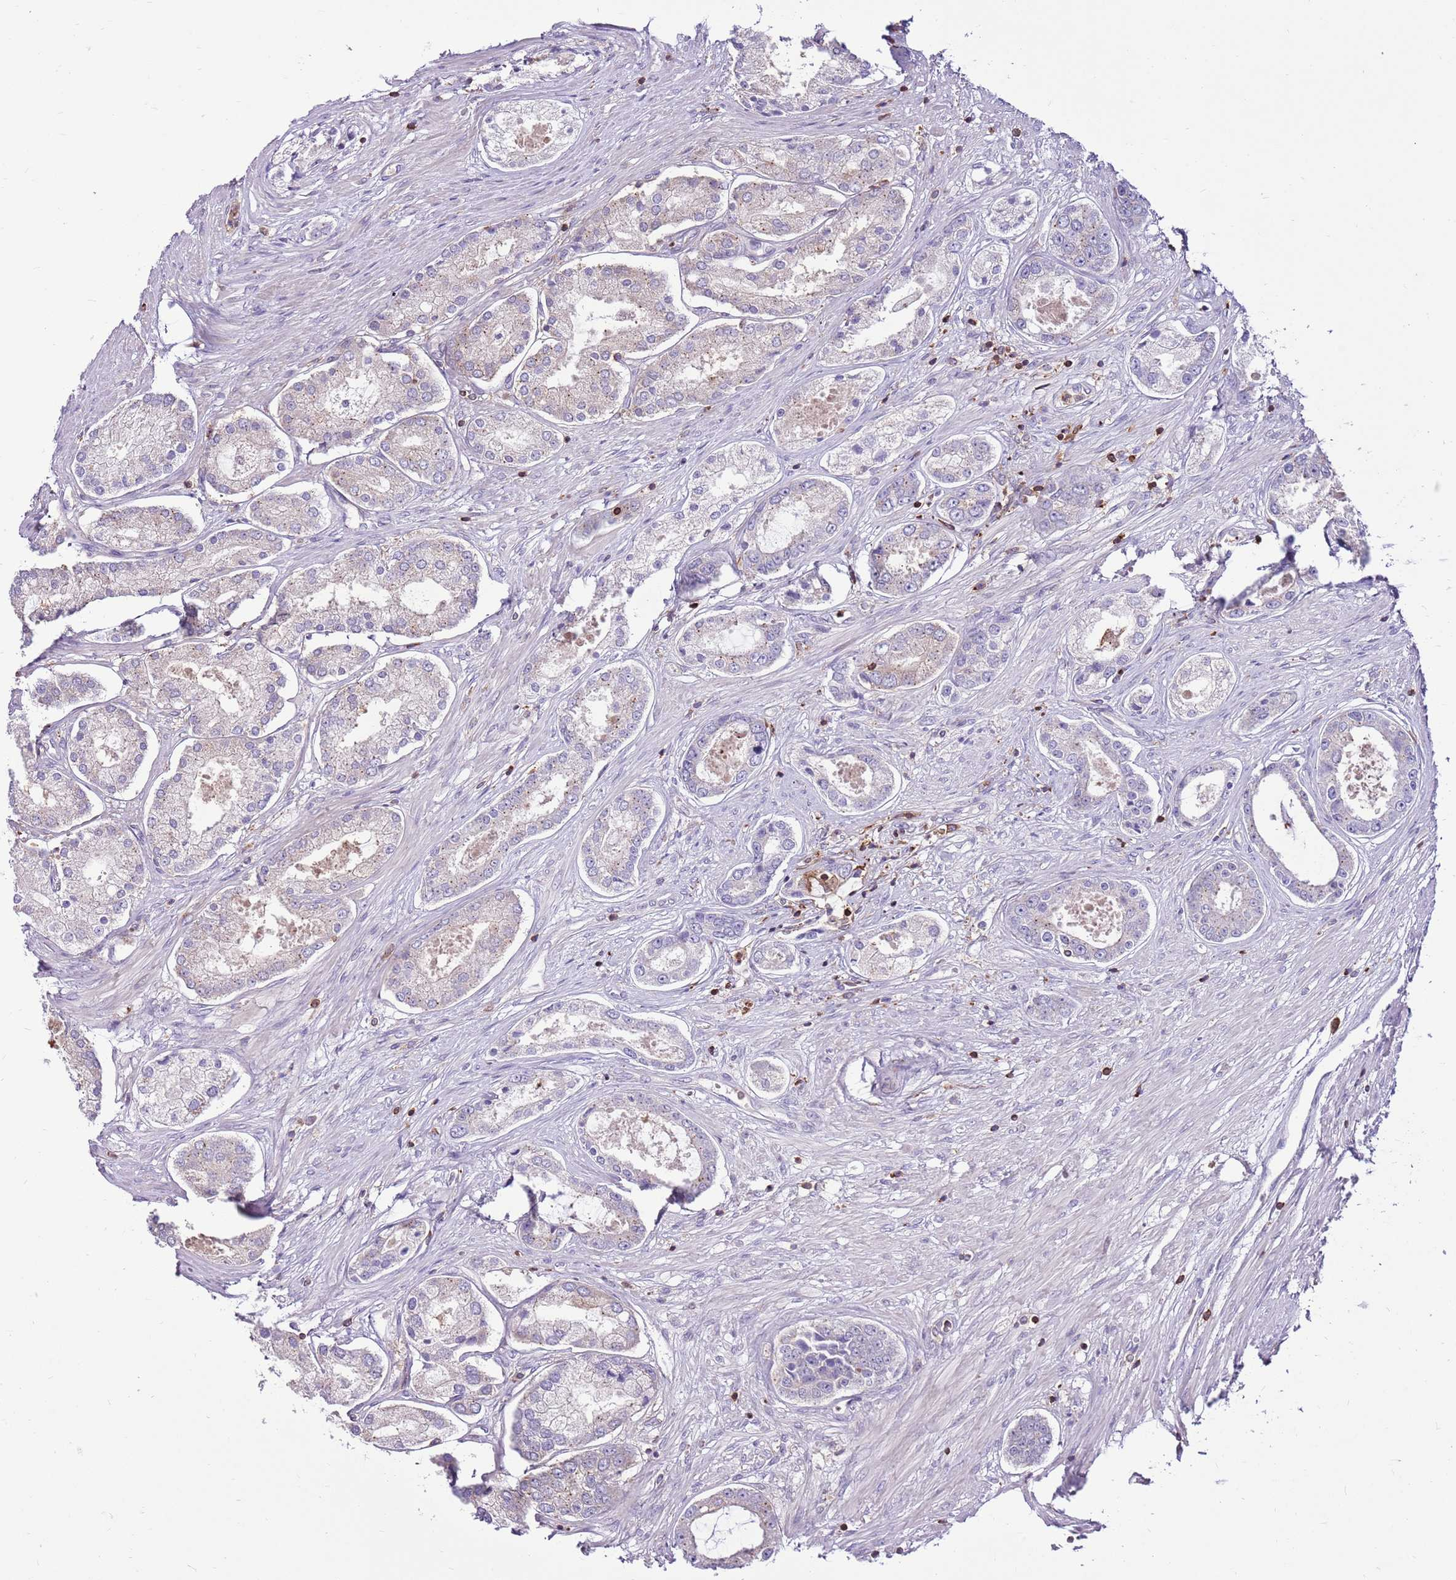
{"staining": {"intensity": "negative", "quantity": "none", "location": "none"}, "tissue": "prostate cancer", "cell_type": "Tumor cells", "image_type": "cancer", "snomed": [{"axis": "morphology", "description": "Adenocarcinoma, Low grade"}, {"axis": "topography", "description": "Prostate"}], "caption": "This is an immunohistochemistry image of human prostate low-grade adenocarcinoma. There is no positivity in tumor cells.", "gene": "ZSWIM1", "patient": {"sex": "male", "age": 68}}